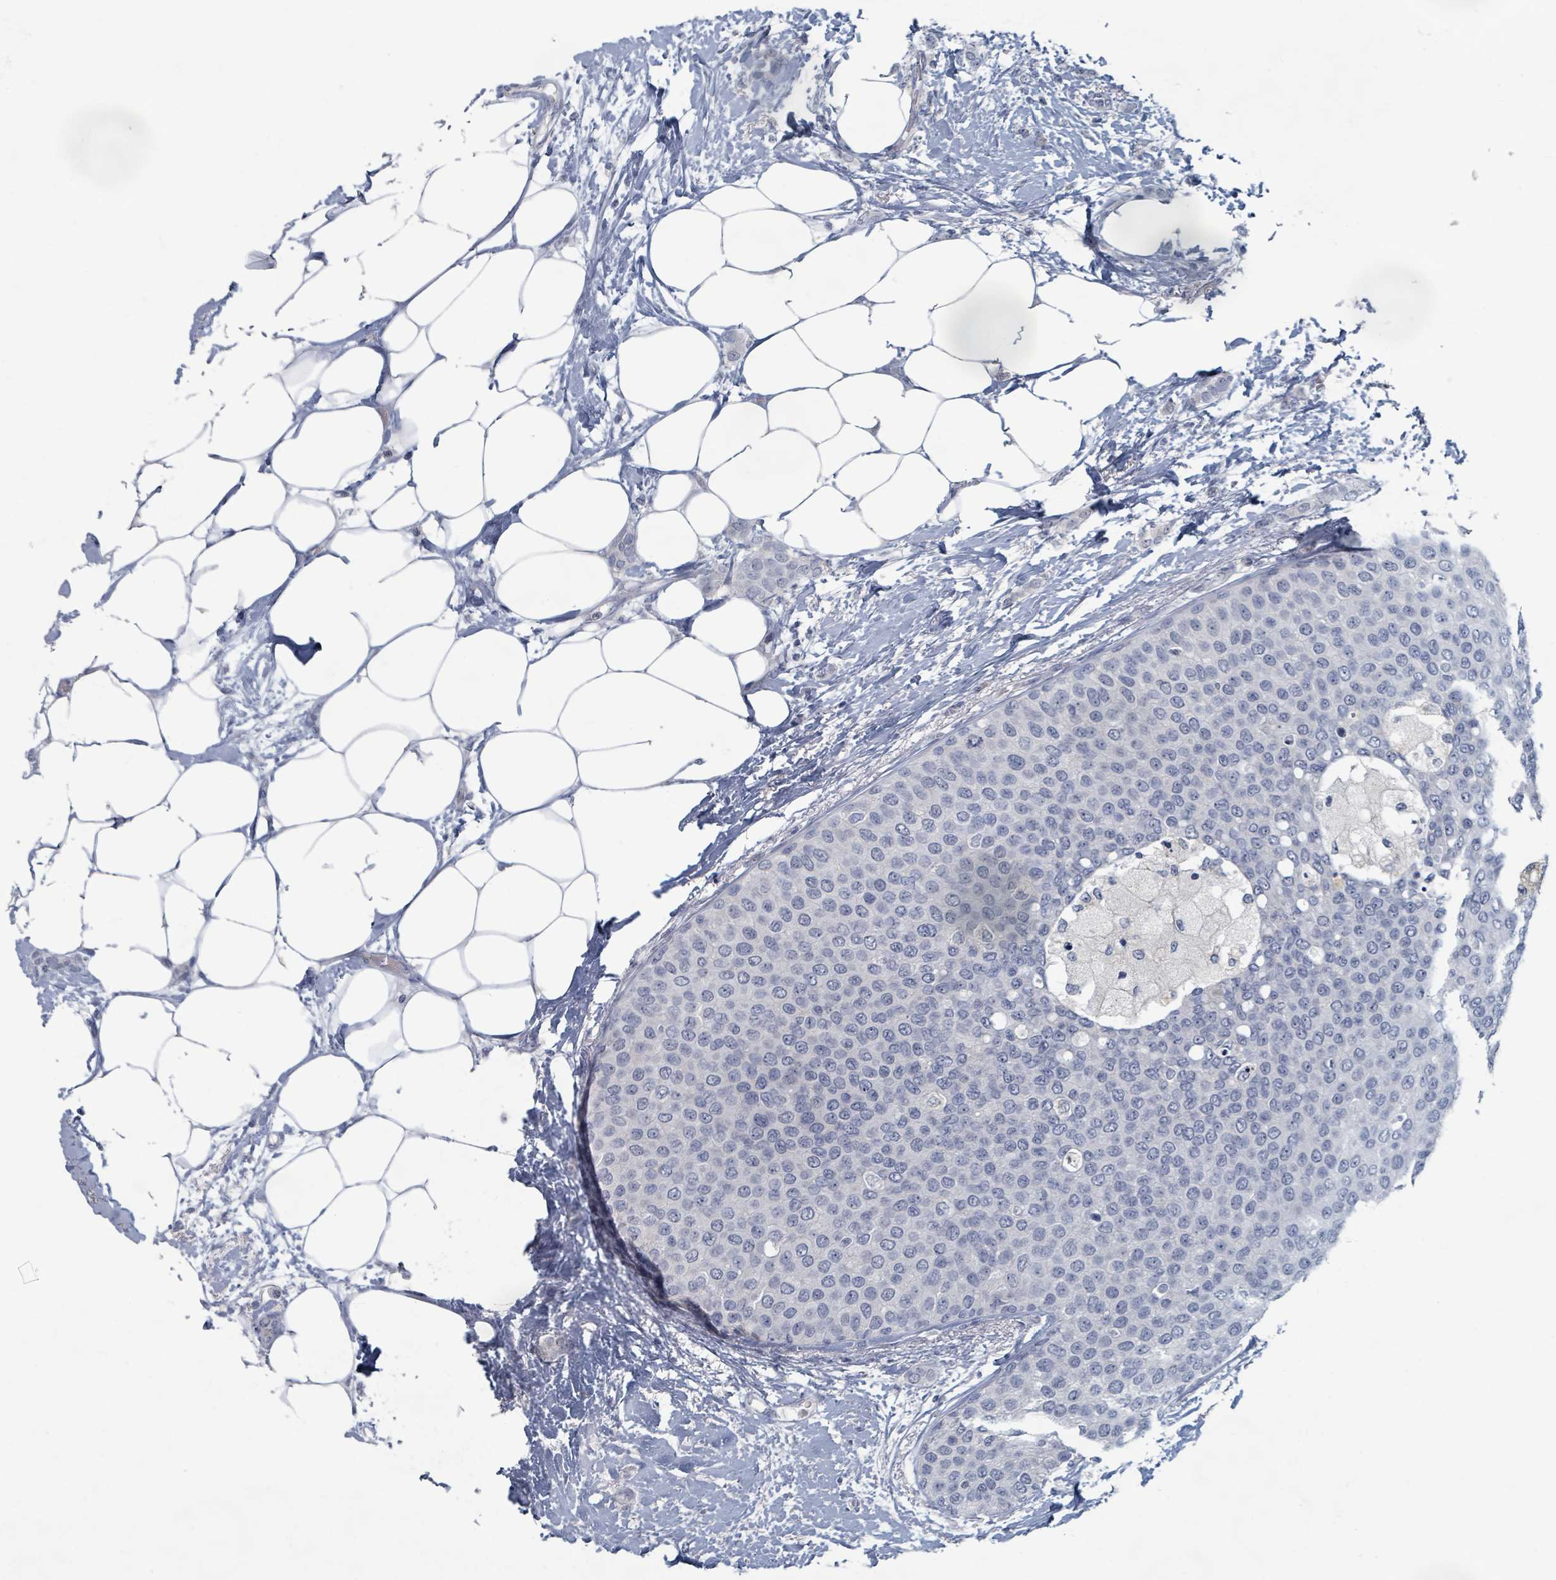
{"staining": {"intensity": "negative", "quantity": "none", "location": "none"}, "tissue": "breast cancer", "cell_type": "Tumor cells", "image_type": "cancer", "snomed": [{"axis": "morphology", "description": "Duct carcinoma"}, {"axis": "topography", "description": "Breast"}], "caption": "Immunohistochemical staining of human breast cancer displays no significant expression in tumor cells.", "gene": "WNT11", "patient": {"sex": "female", "age": 72}}